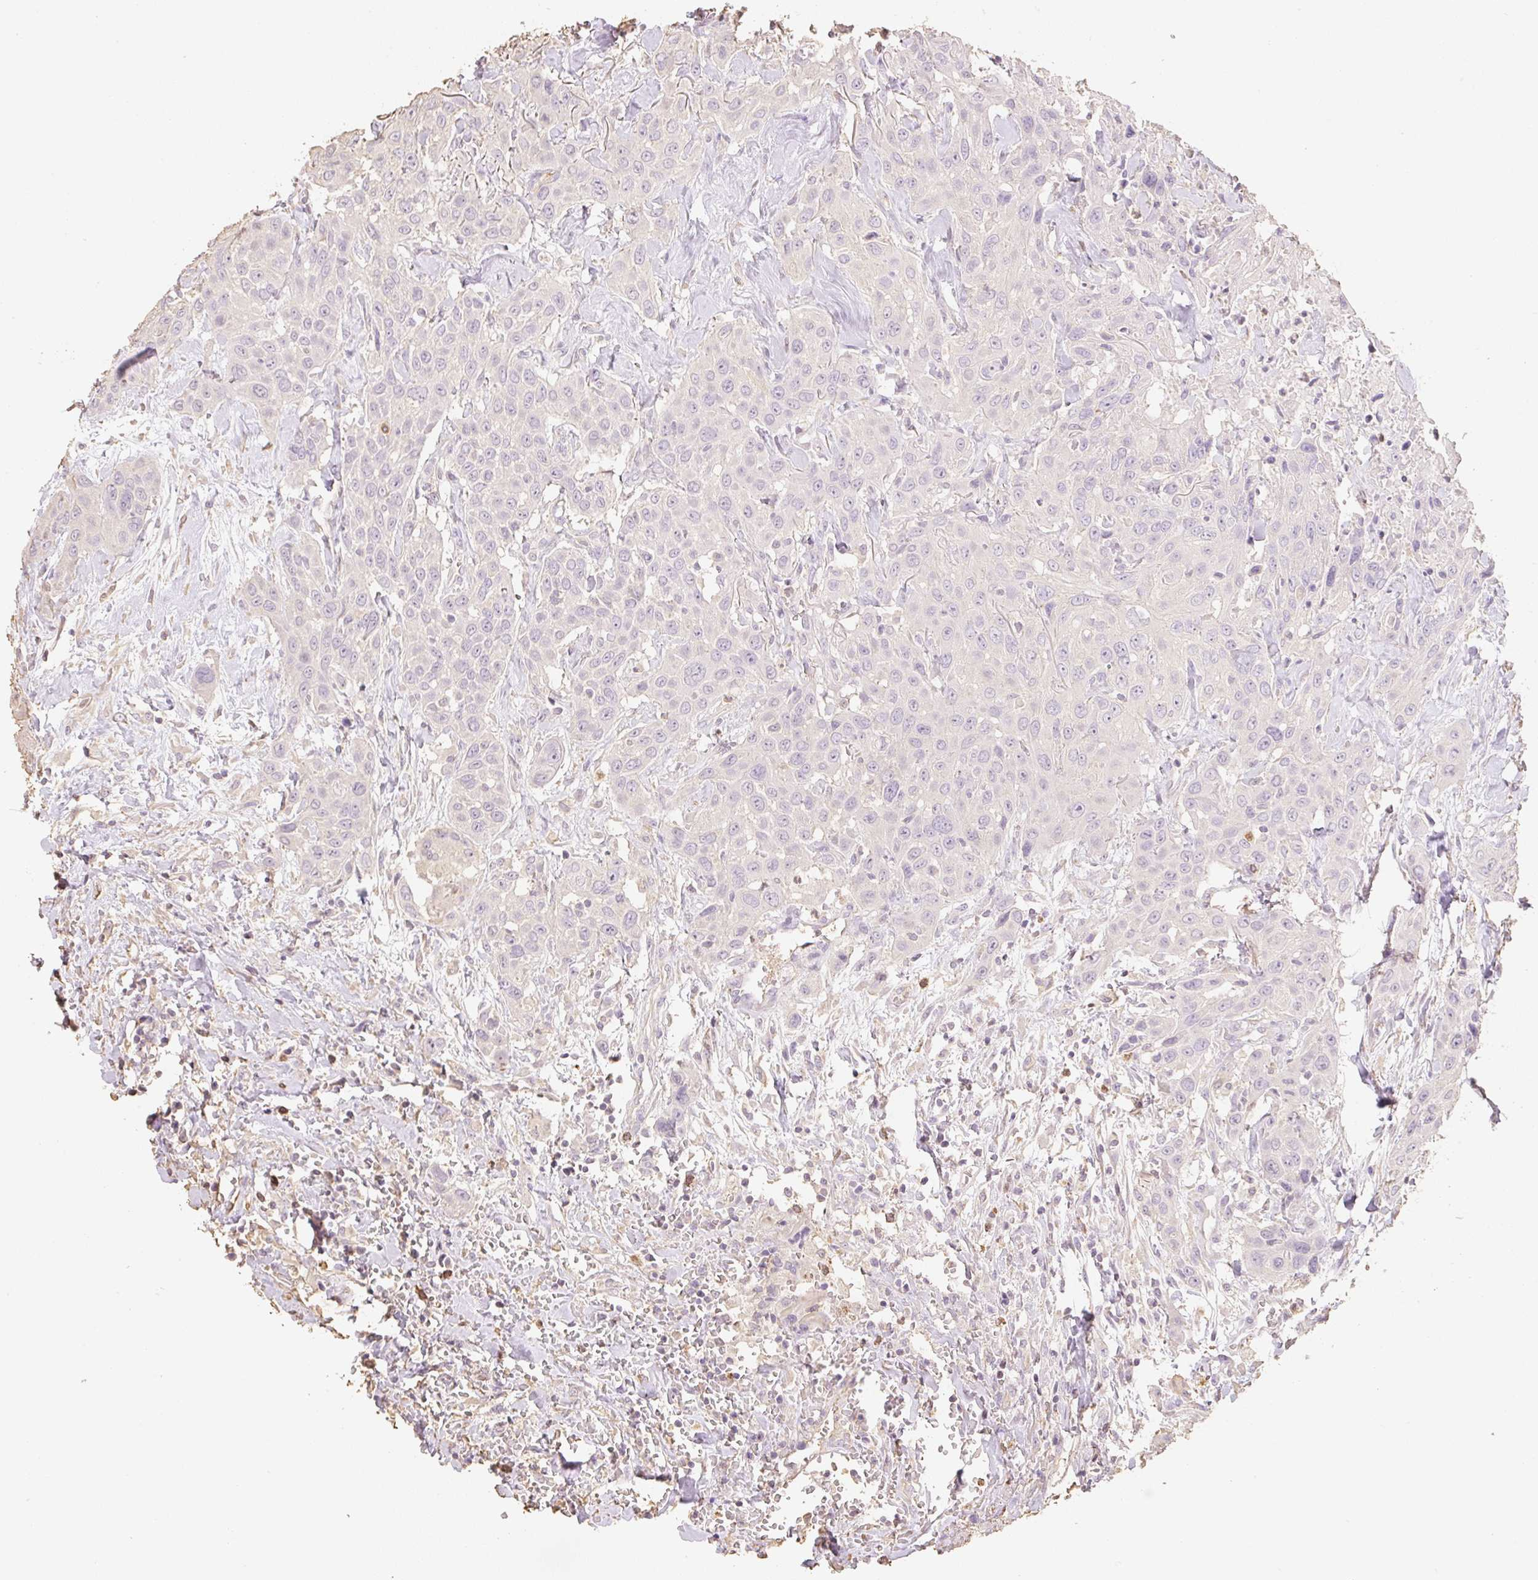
{"staining": {"intensity": "negative", "quantity": "none", "location": "none"}, "tissue": "head and neck cancer", "cell_type": "Tumor cells", "image_type": "cancer", "snomed": [{"axis": "morphology", "description": "Squamous cell carcinoma, NOS"}, {"axis": "topography", "description": "Head-Neck"}], "caption": "Tumor cells show no significant protein staining in squamous cell carcinoma (head and neck).", "gene": "MBOAT7", "patient": {"sex": "male", "age": 81}}